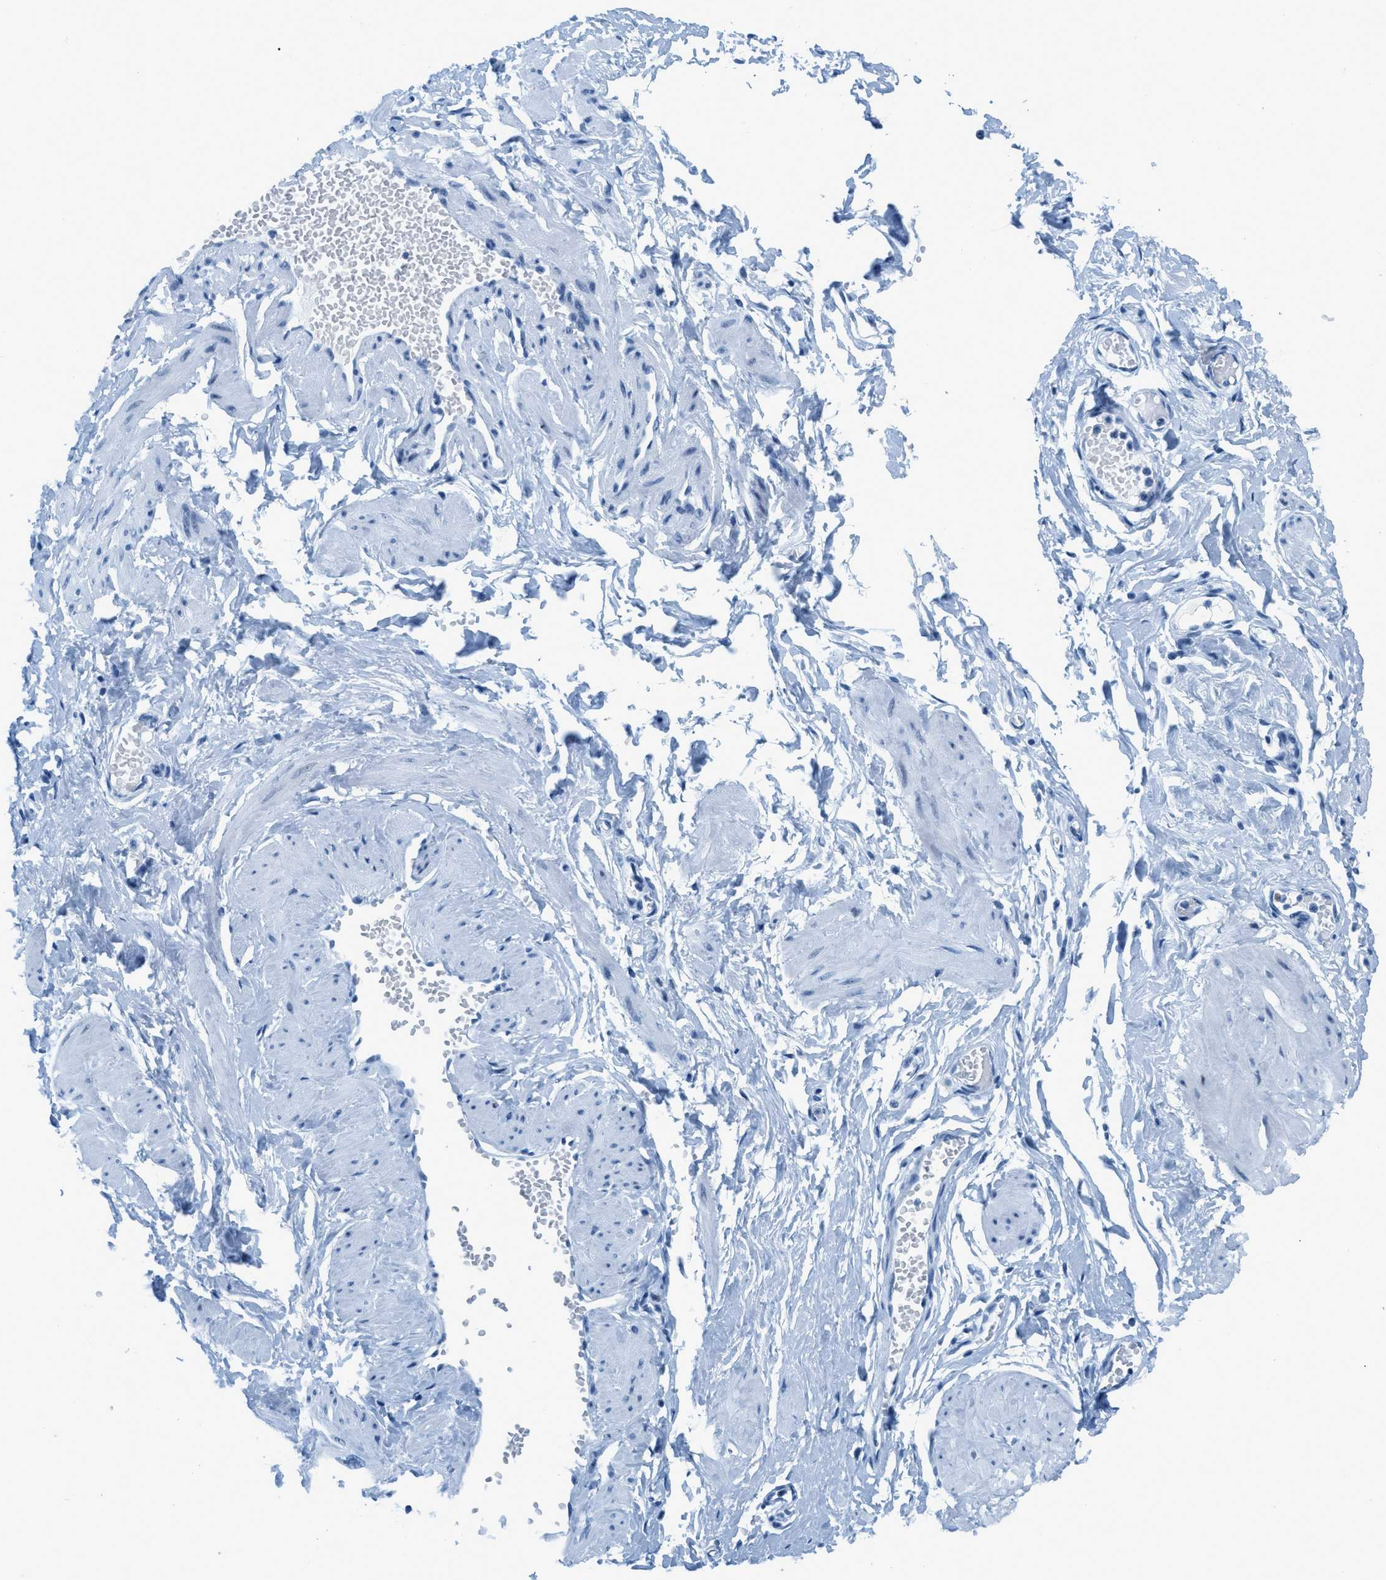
{"staining": {"intensity": "negative", "quantity": "none", "location": "none"}, "tissue": "adipose tissue", "cell_type": "Adipocytes", "image_type": "normal", "snomed": [{"axis": "morphology", "description": "Normal tissue, NOS"}, {"axis": "topography", "description": "Soft tissue"}, {"axis": "topography", "description": "Vascular tissue"}], "caption": "Adipose tissue stained for a protein using immunohistochemistry shows no positivity adipocytes.", "gene": "PLA2G2A", "patient": {"sex": "female", "age": 35}}